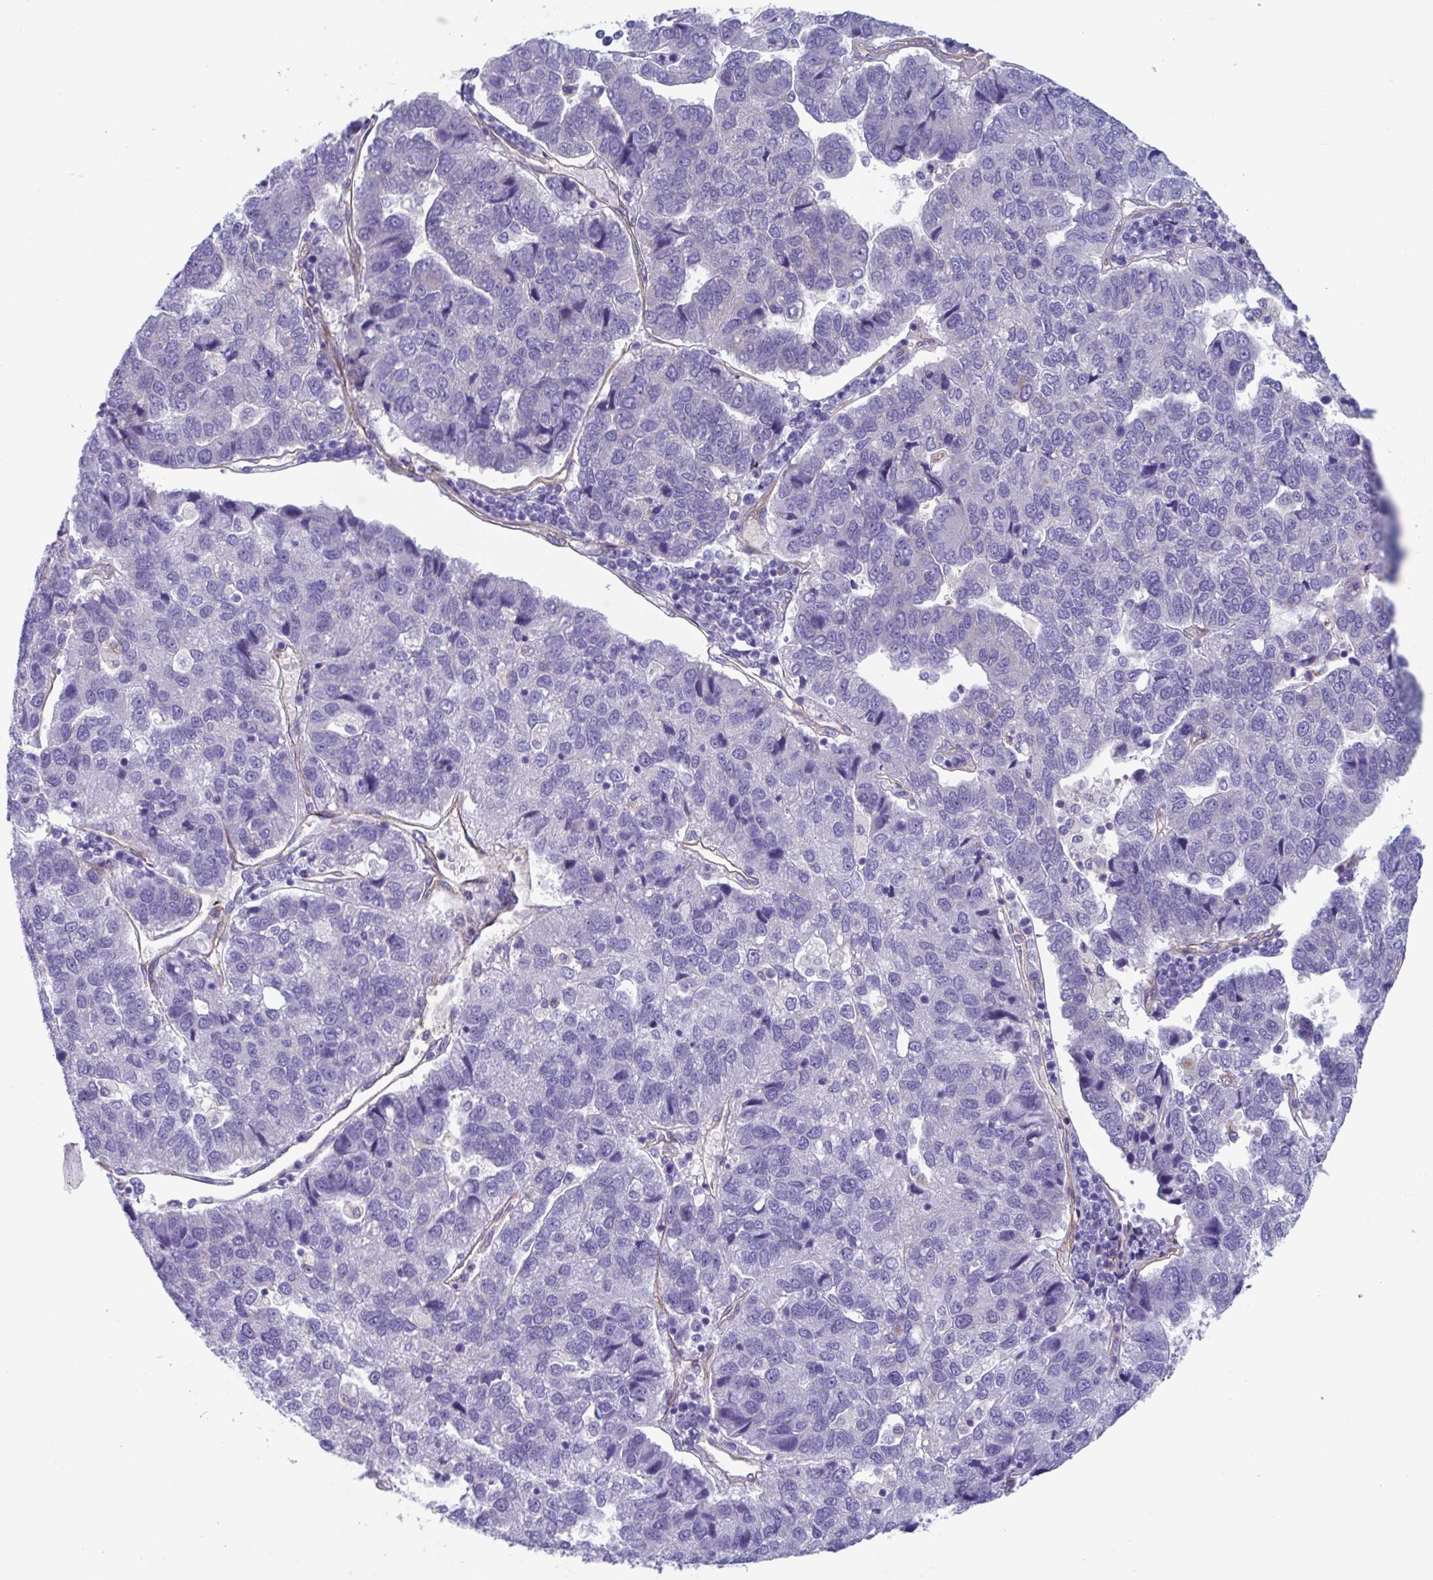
{"staining": {"intensity": "negative", "quantity": "none", "location": "none"}, "tissue": "pancreatic cancer", "cell_type": "Tumor cells", "image_type": "cancer", "snomed": [{"axis": "morphology", "description": "Adenocarcinoma, NOS"}, {"axis": "topography", "description": "Pancreas"}], "caption": "Protein analysis of pancreatic adenocarcinoma displays no significant positivity in tumor cells.", "gene": "LPIN3", "patient": {"sex": "female", "age": 61}}